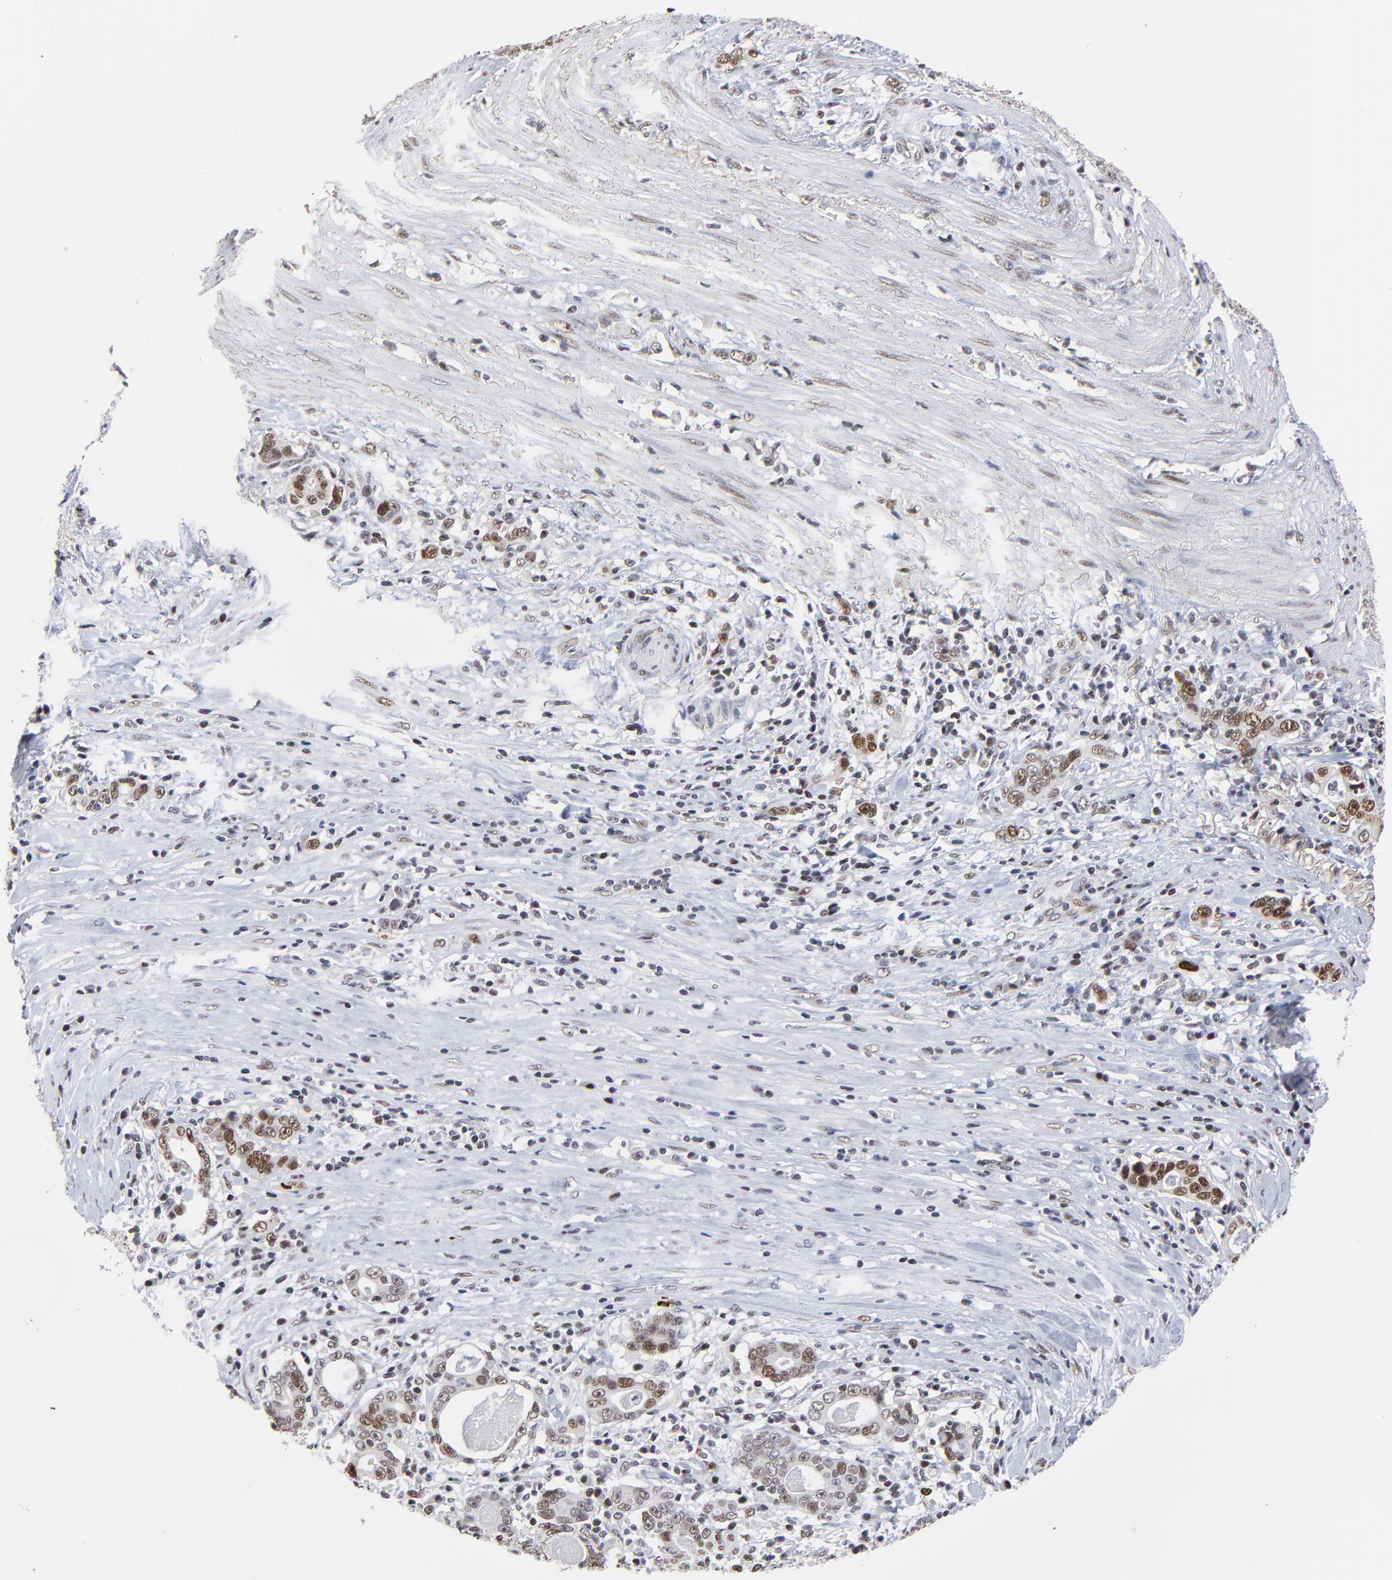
{"staining": {"intensity": "moderate", "quantity": ">75%", "location": "nuclear"}, "tissue": "stomach cancer", "cell_type": "Tumor cells", "image_type": "cancer", "snomed": [{"axis": "morphology", "description": "Adenocarcinoma, NOS"}, {"axis": "topography", "description": "Stomach, lower"}], "caption": "Moderate nuclear expression for a protein is present in about >75% of tumor cells of adenocarcinoma (stomach) using immunohistochemistry.", "gene": "OGFOD1", "patient": {"sex": "female", "age": 72}}